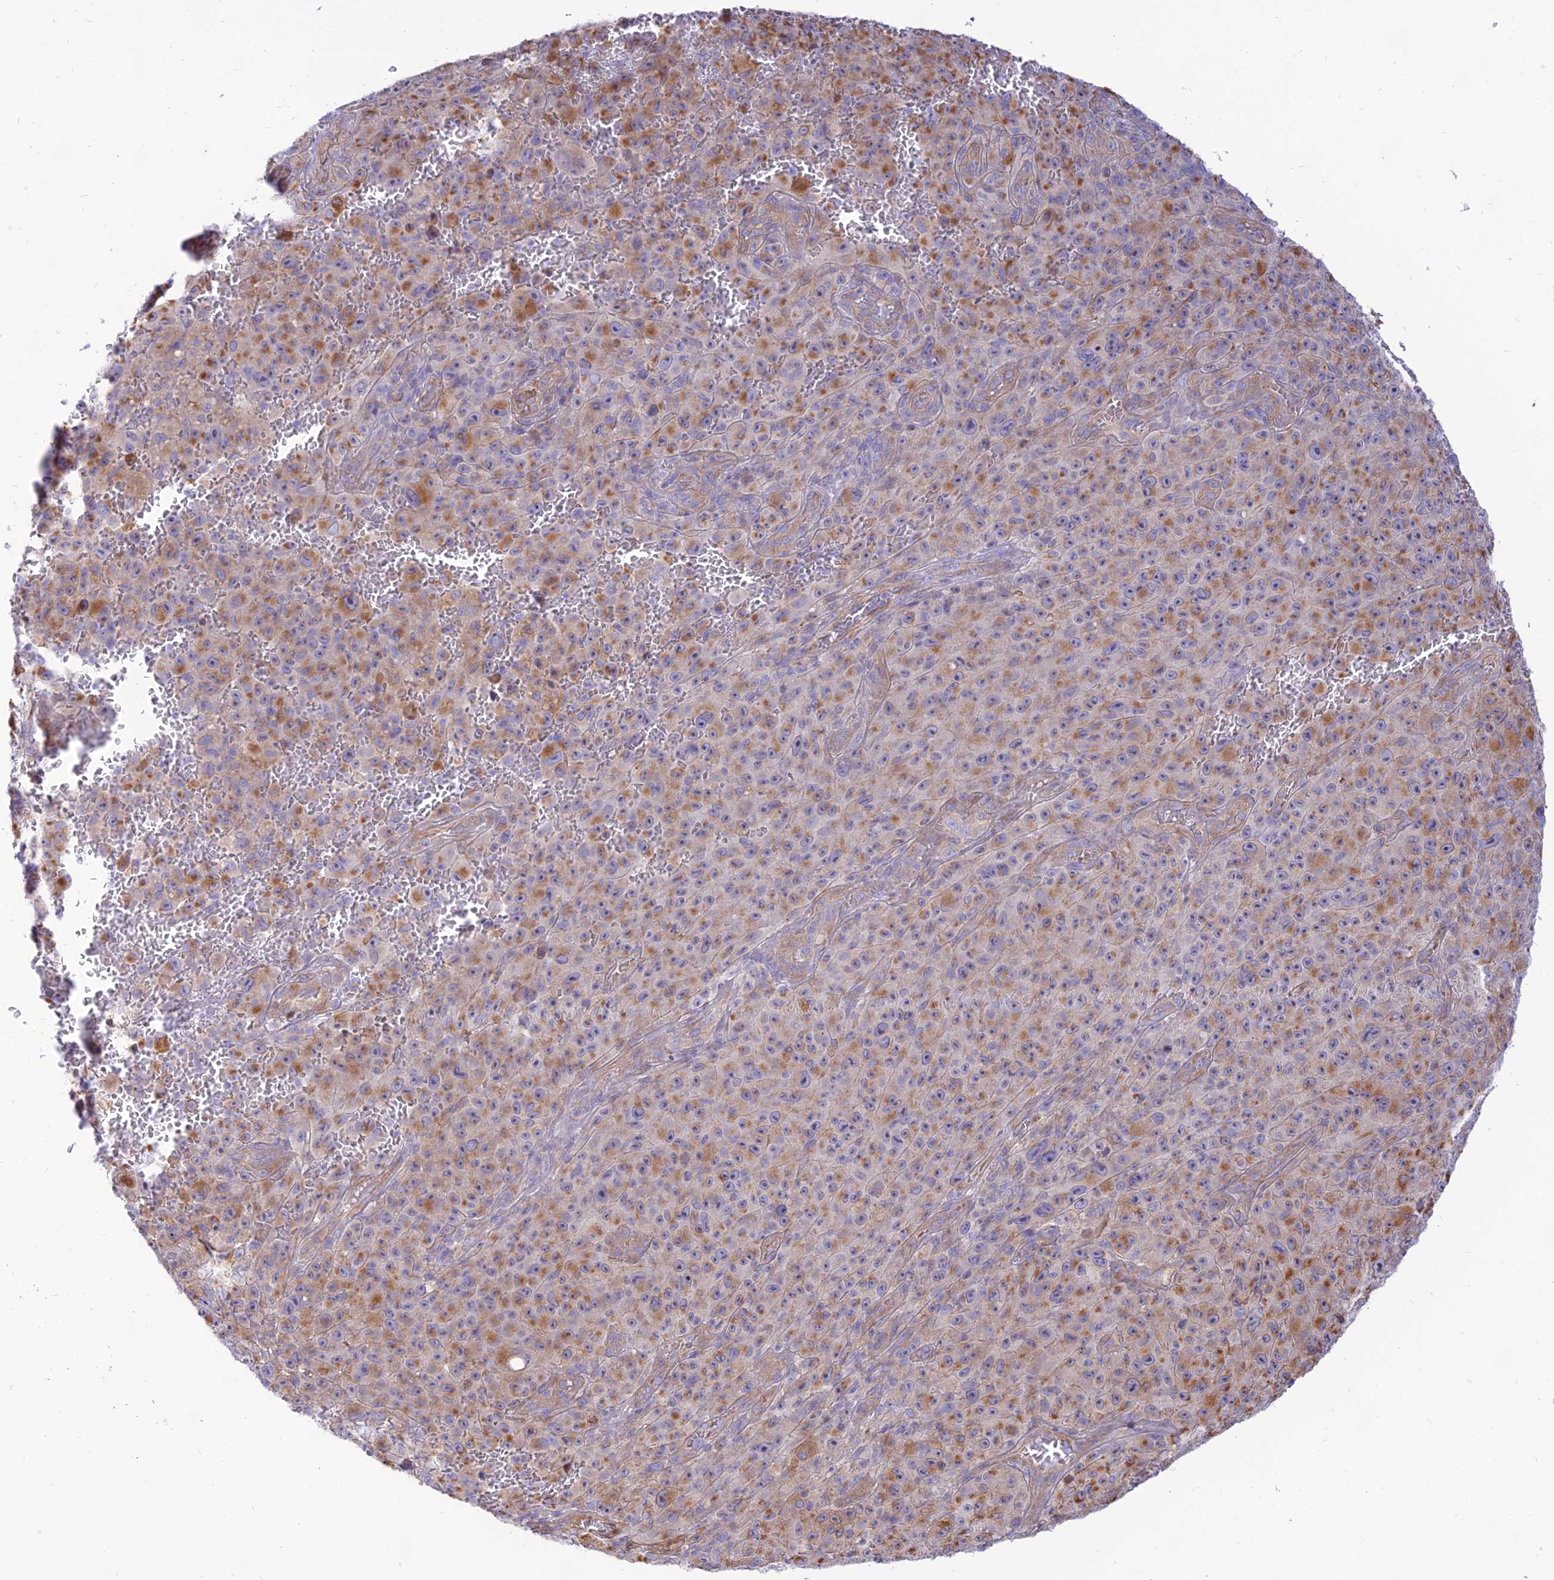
{"staining": {"intensity": "moderate", "quantity": "25%-75%", "location": "cytoplasmic/membranous"}, "tissue": "melanoma", "cell_type": "Tumor cells", "image_type": "cancer", "snomed": [{"axis": "morphology", "description": "Malignant melanoma, NOS"}, {"axis": "topography", "description": "Skin"}], "caption": "Immunohistochemical staining of human malignant melanoma exhibits medium levels of moderate cytoplasmic/membranous protein expression in about 25%-75% of tumor cells. Using DAB (3,3'-diaminobenzidine) (brown) and hematoxylin (blue) stains, captured at high magnification using brightfield microscopy.", "gene": "KCNAB1", "patient": {"sex": "female", "age": 82}}